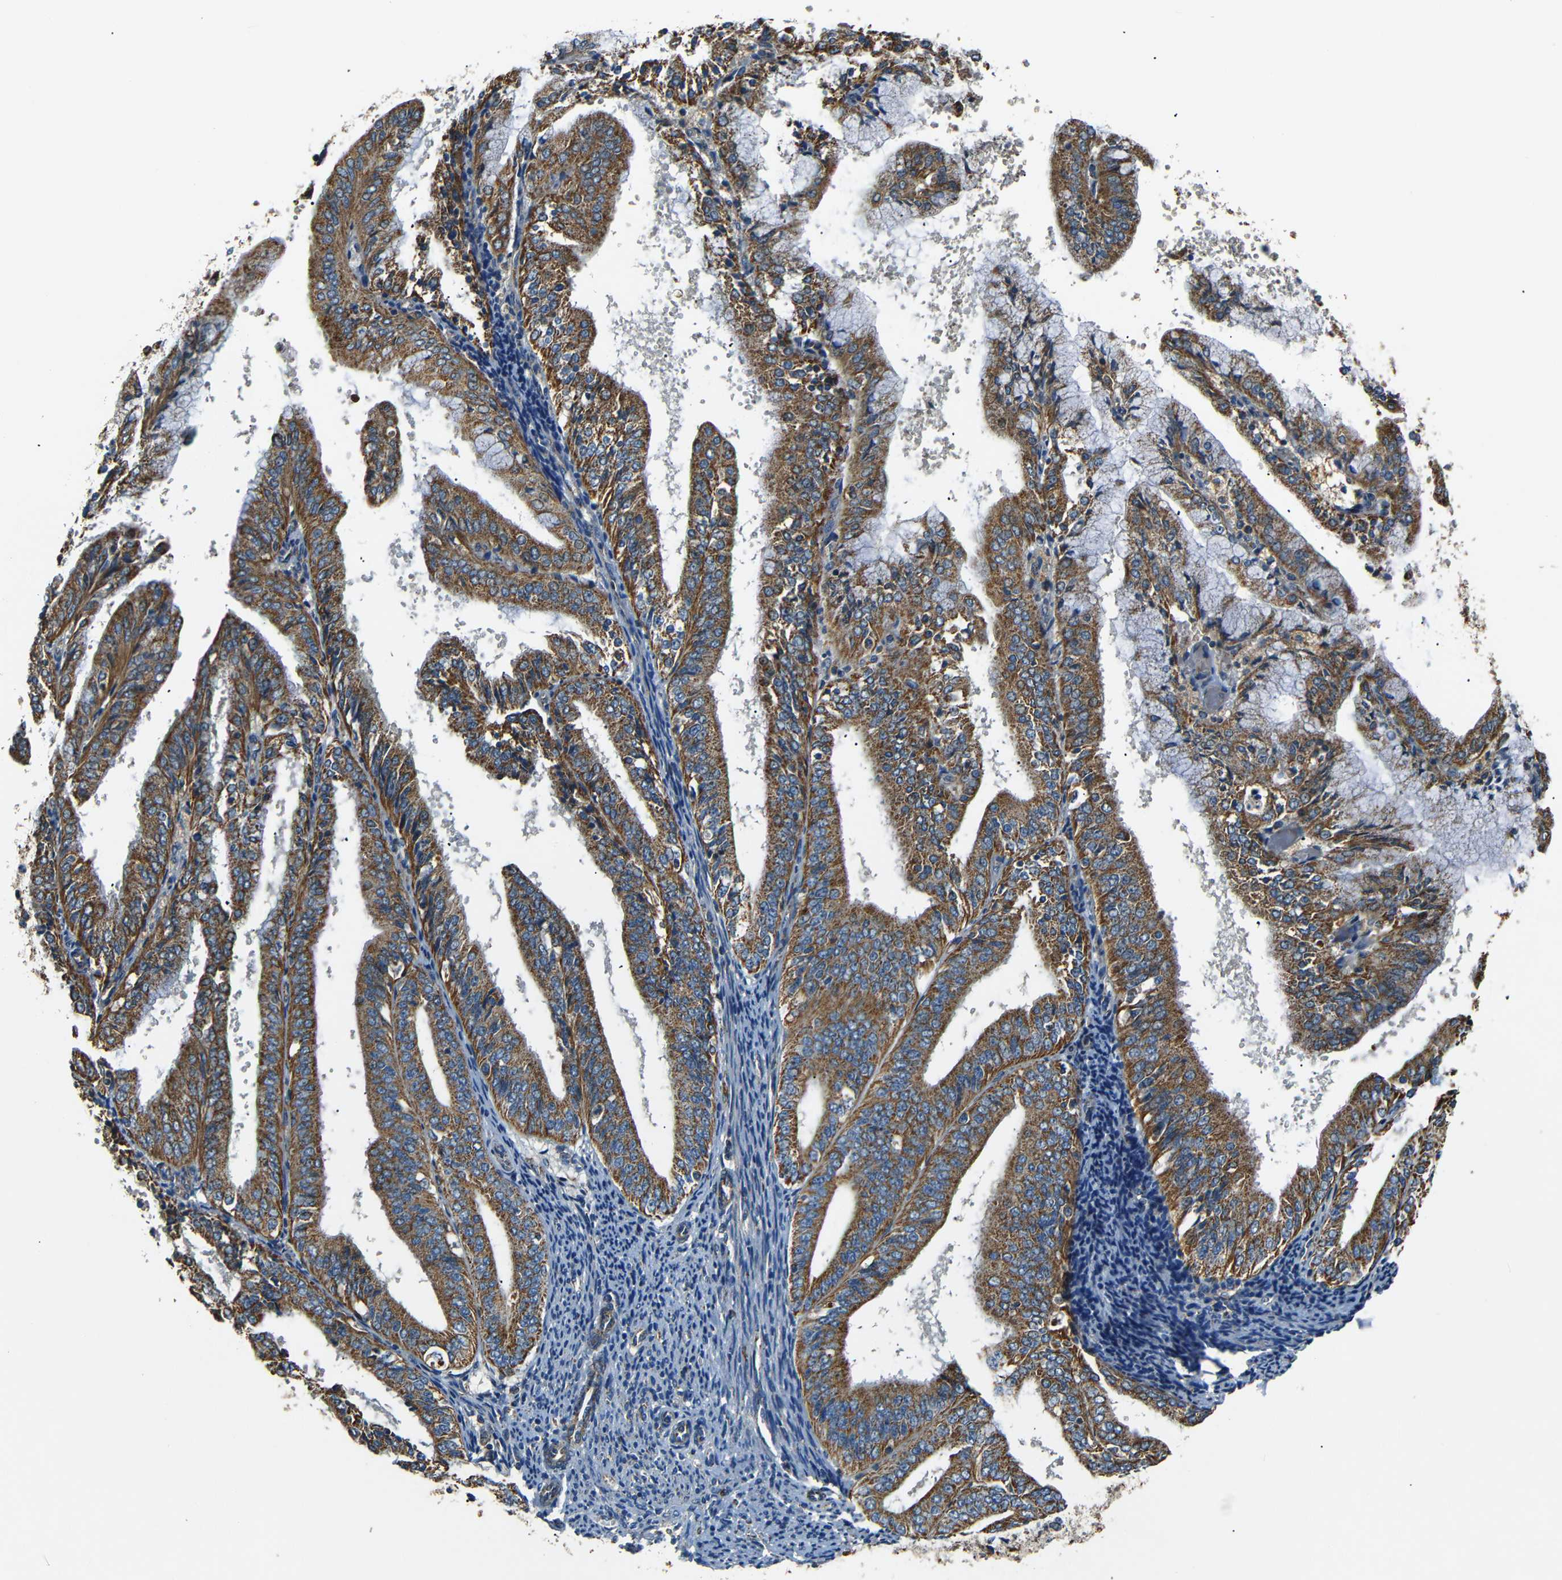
{"staining": {"intensity": "strong", "quantity": ">75%", "location": "cytoplasmic/membranous"}, "tissue": "endometrial cancer", "cell_type": "Tumor cells", "image_type": "cancer", "snomed": [{"axis": "morphology", "description": "Adenocarcinoma, NOS"}, {"axis": "topography", "description": "Endometrium"}], "caption": "Endometrial cancer (adenocarcinoma) tissue reveals strong cytoplasmic/membranous expression in about >75% of tumor cells, visualized by immunohistochemistry.", "gene": "NETO2", "patient": {"sex": "female", "age": 63}}